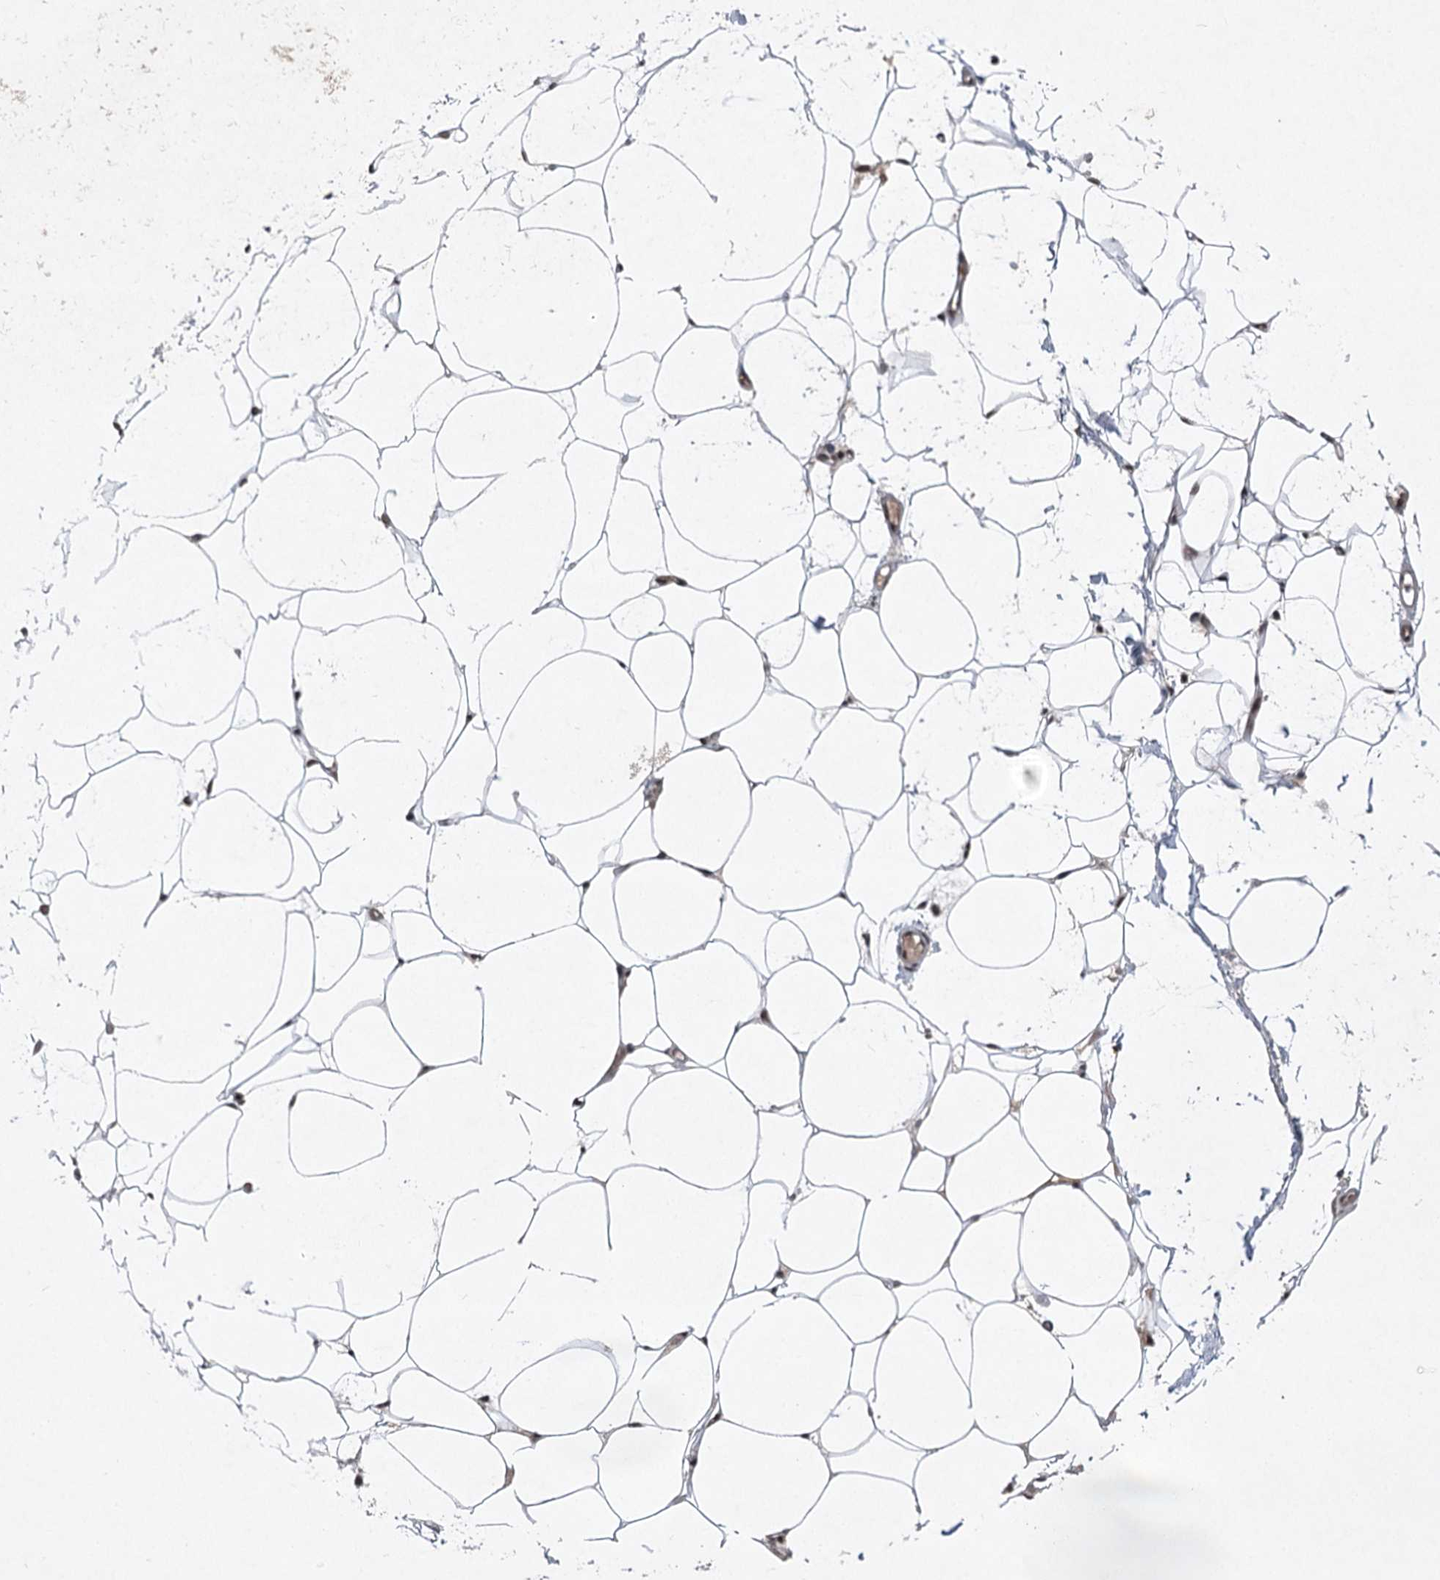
{"staining": {"intensity": "moderate", "quantity": "25%-75%", "location": "nuclear"}, "tissue": "adipose tissue", "cell_type": "Adipocytes", "image_type": "normal", "snomed": [{"axis": "morphology", "description": "Normal tissue, NOS"}, {"axis": "topography", "description": "Breast"}], "caption": "Adipose tissue stained with IHC exhibits moderate nuclear expression in about 25%-75% of adipocytes. The protein is stained brown, and the nuclei are stained in blue (DAB (3,3'-diaminobenzidine) IHC with brightfield microscopy, high magnification).", "gene": "CGGBP1", "patient": {"sex": "female", "age": 23}}